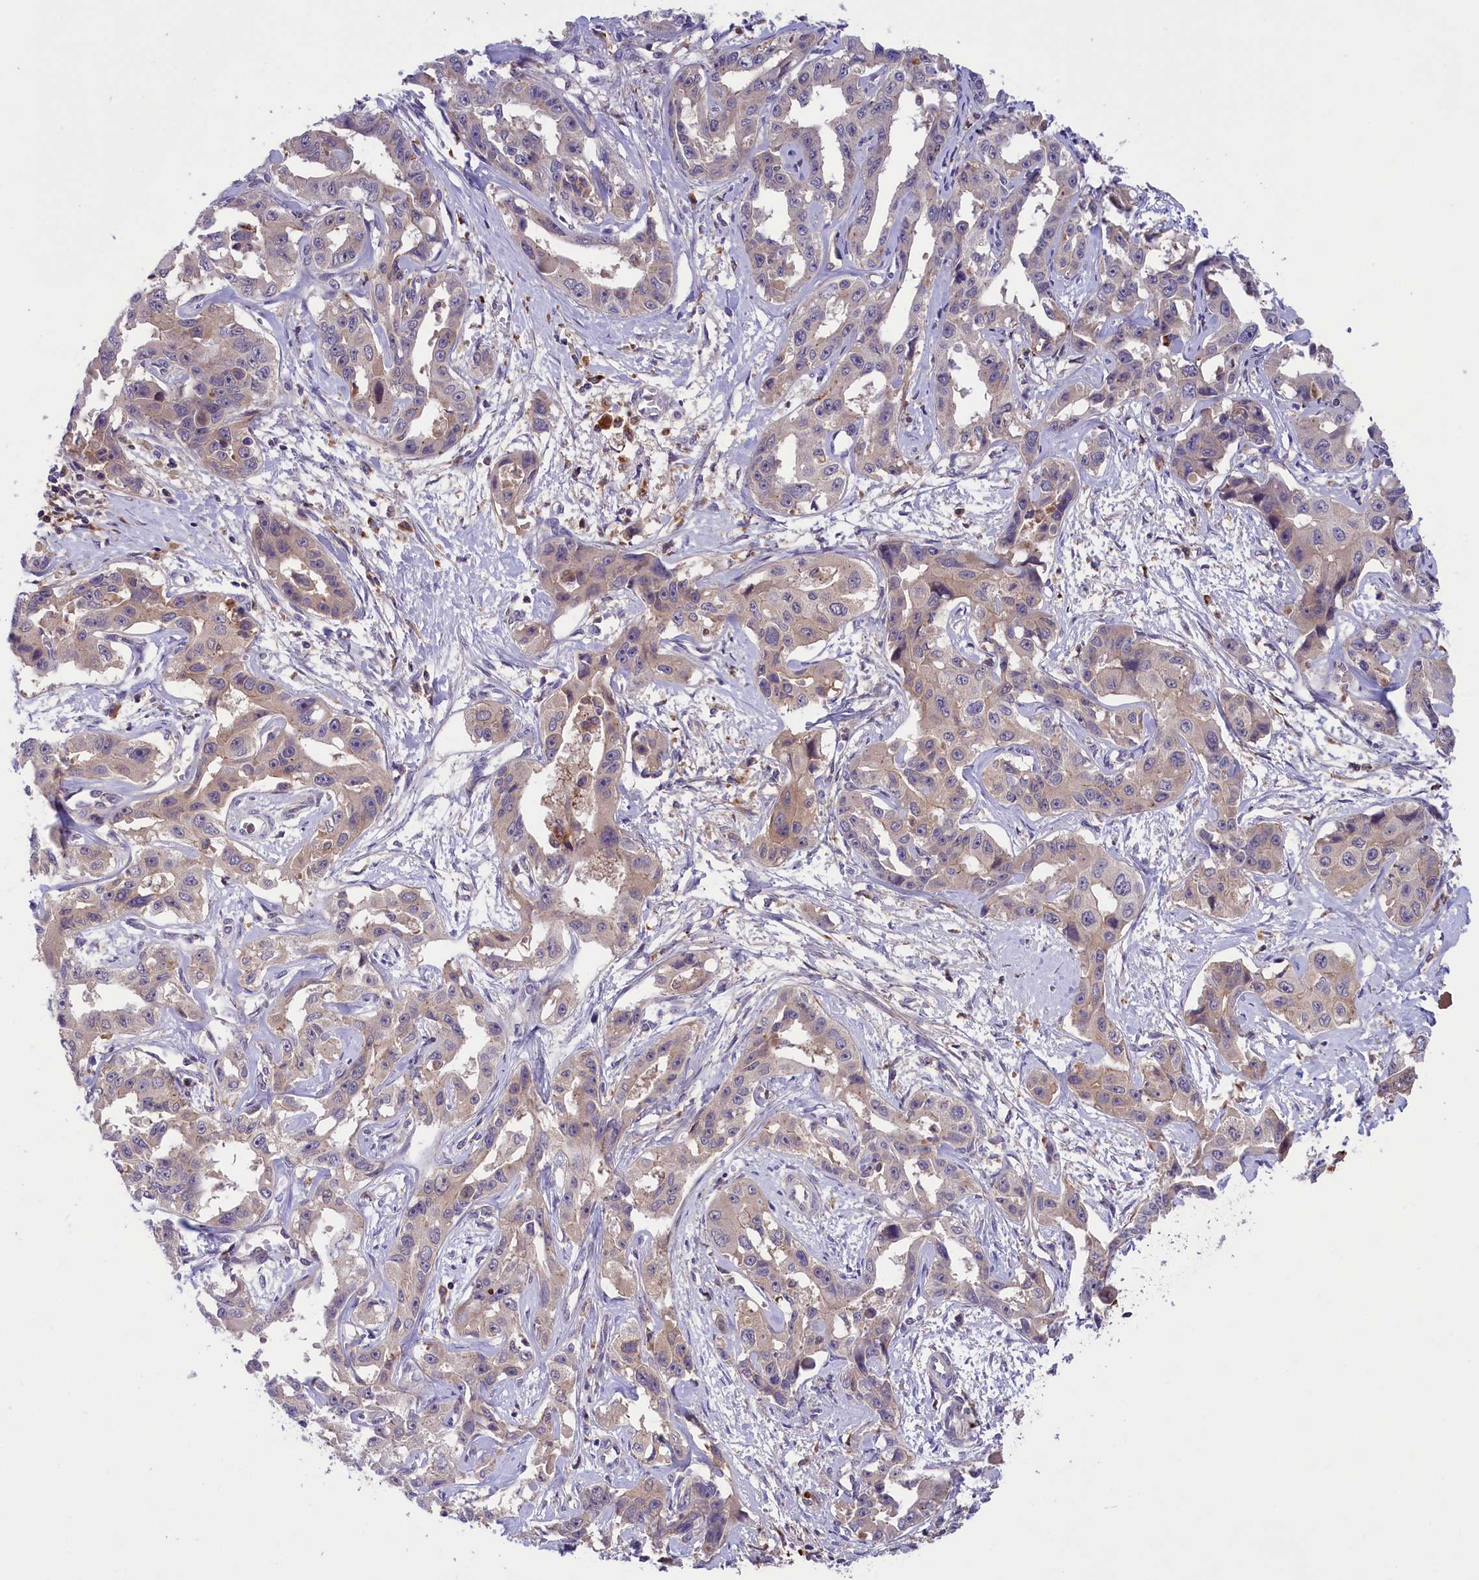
{"staining": {"intensity": "weak", "quantity": "25%-75%", "location": "cytoplasmic/membranous"}, "tissue": "liver cancer", "cell_type": "Tumor cells", "image_type": "cancer", "snomed": [{"axis": "morphology", "description": "Cholangiocarcinoma"}, {"axis": "topography", "description": "Liver"}], "caption": "This image reveals IHC staining of liver cancer (cholangiocarcinoma), with low weak cytoplasmic/membranous staining in approximately 25%-75% of tumor cells.", "gene": "STYX", "patient": {"sex": "male", "age": 59}}